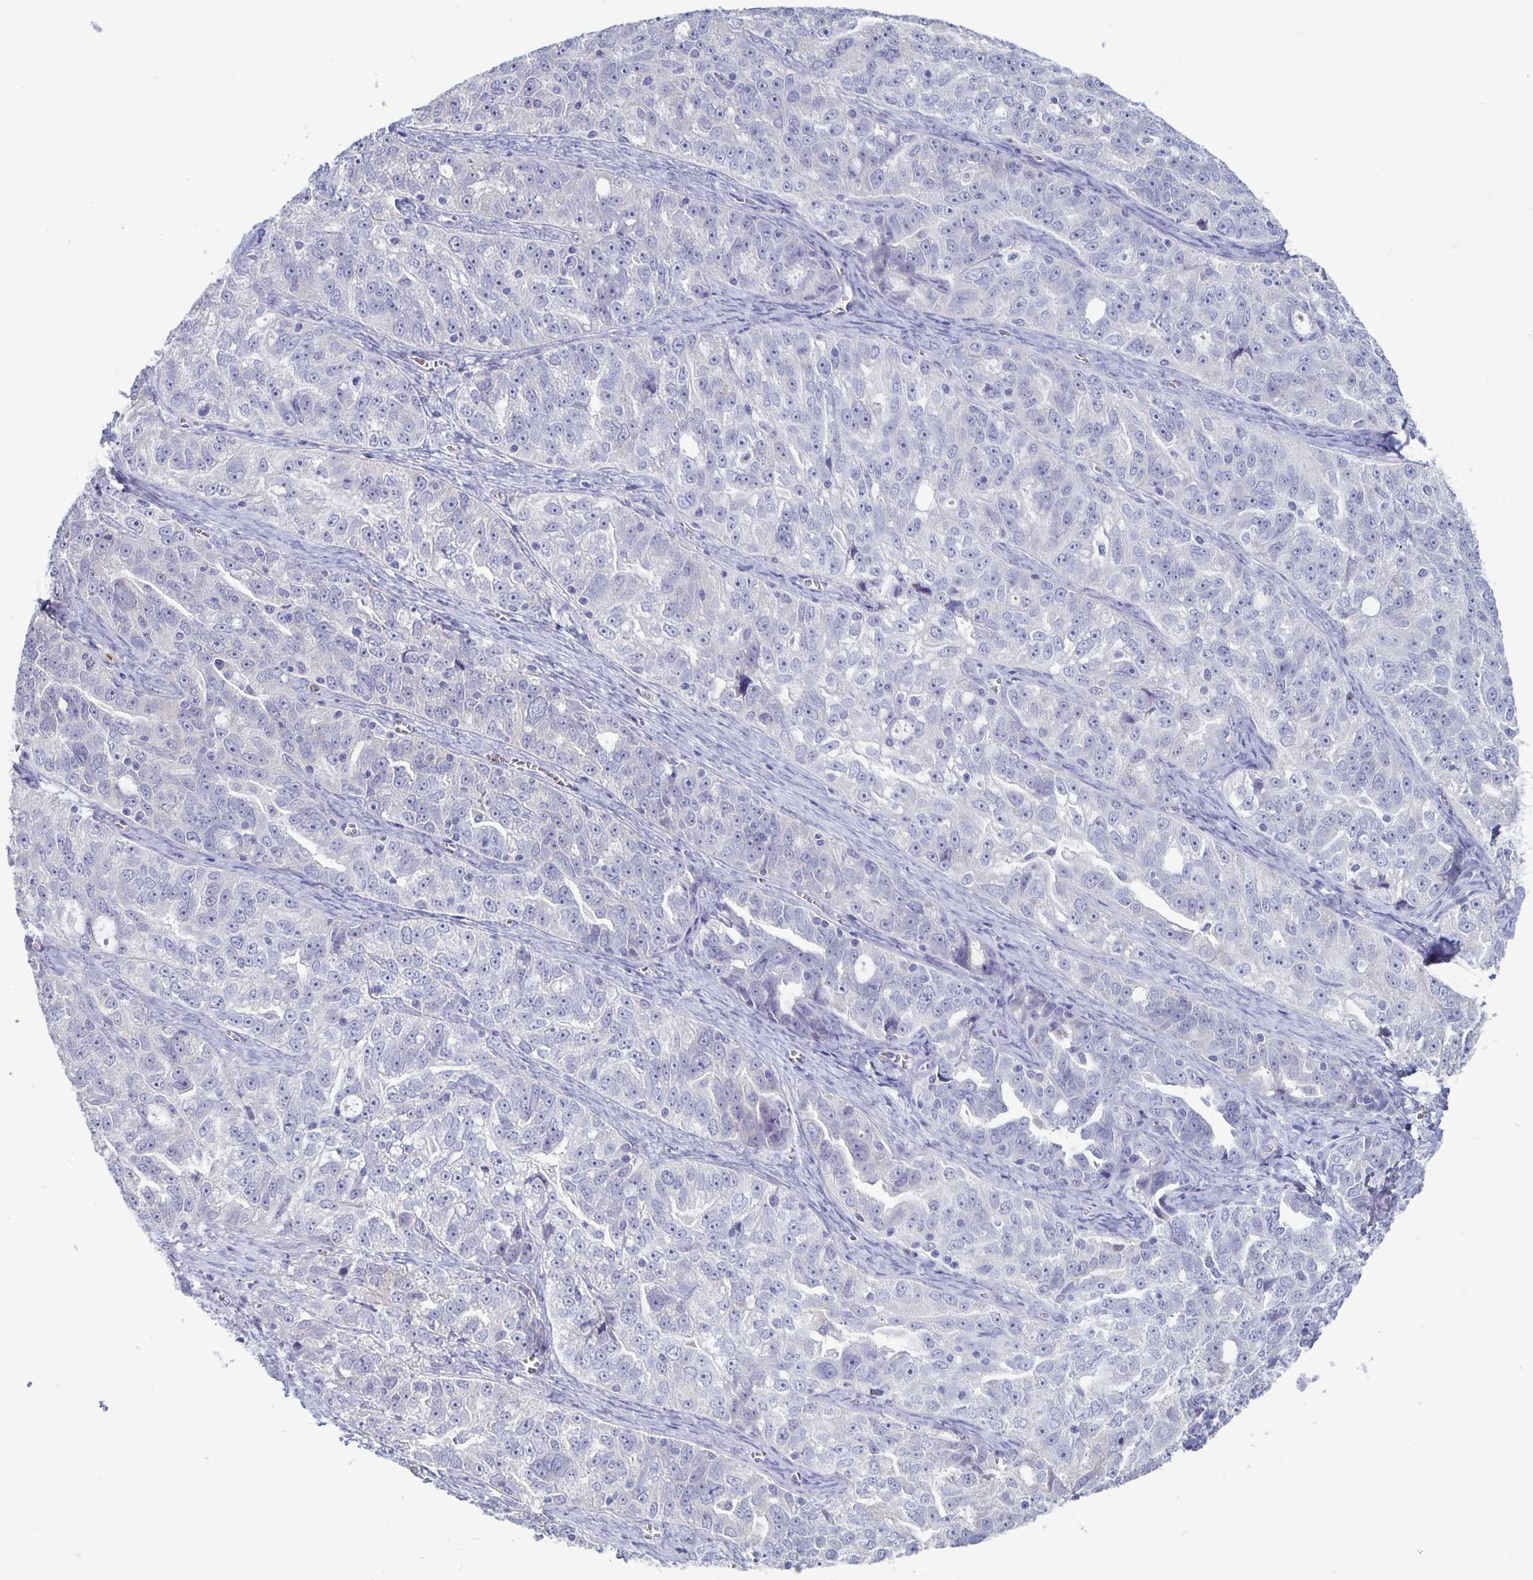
{"staining": {"intensity": "negative", "quantity": "none", "location": "none"}, "tissue": "ovarian cancer", "cell_type": "Tumor cells", "image_type": "cancer", "snomed": [{"axis": "morphology", "description": "Cystadenocarcinoma, serous, NOS"}, {"axis": "topography", "description": "Ovary"}], "caption": "Tumor cells are negative for protein expression in human ovarian cancer (serous cystadenocarcinoma).", "gene": "PLCB3", "patient": {"sex": "female", "age": 51}}